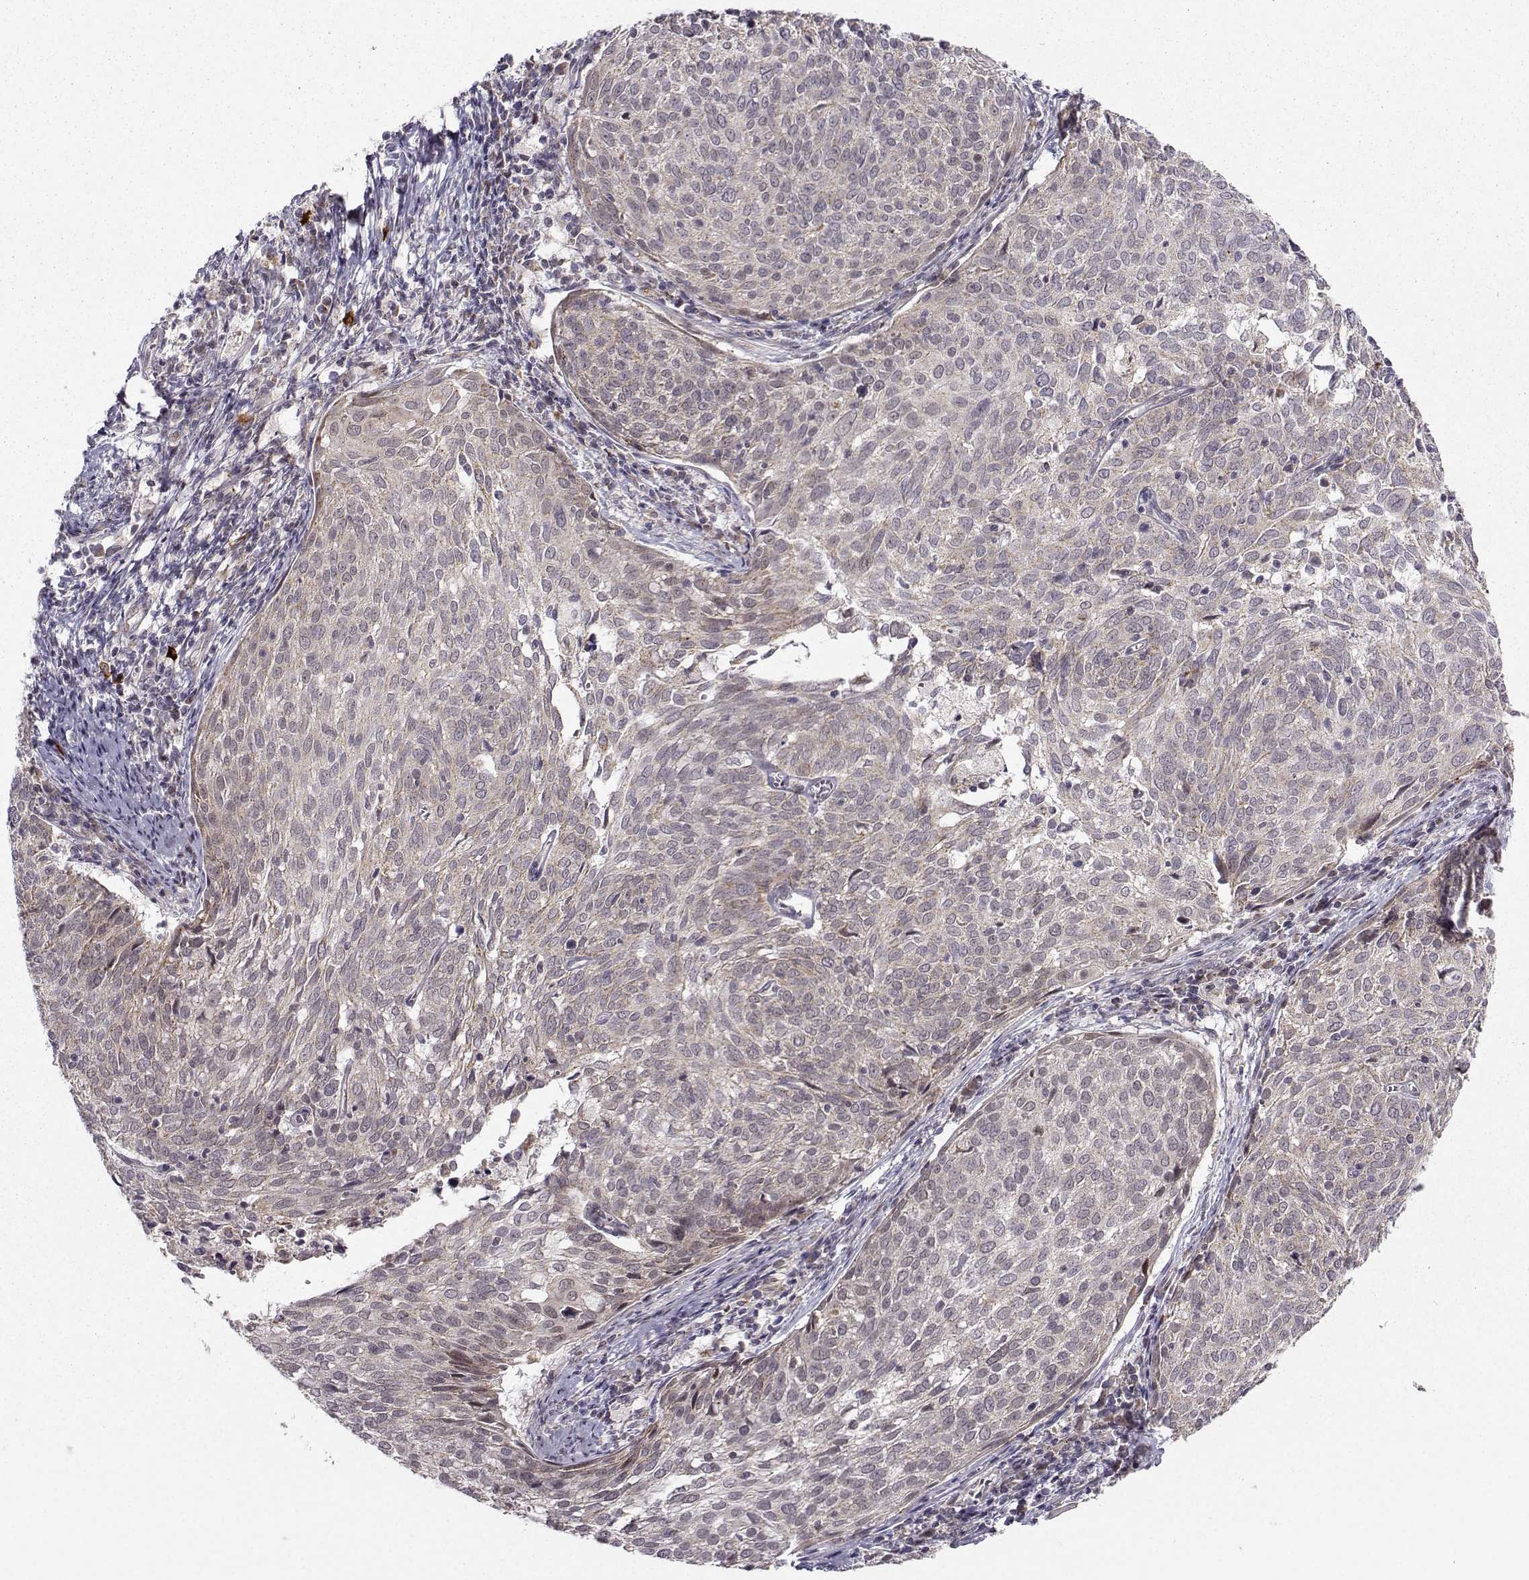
{"staining": {"intensity": "weak", "quantity": "25%-75%", "location": "cytoplasmic/membranous"}, "tissue": "cervical cancer", "cell_type": "Tumor cells", "image_type": "cancer", "snomed": [{"axis": "morphology", "description": "Squamous cell carcinoma, NOS"}, {"axis": "topography", "description": "Cervix"}], "caption": "Immunohistochemical staining of human cervical squamous cell carcinoma demonstrates weak cytoplasmic/membranous protein staining in approximately 25%-75% of tumor cells.", "gene": "NECAB3", "patient": {"sex": "female", "age": 39}}